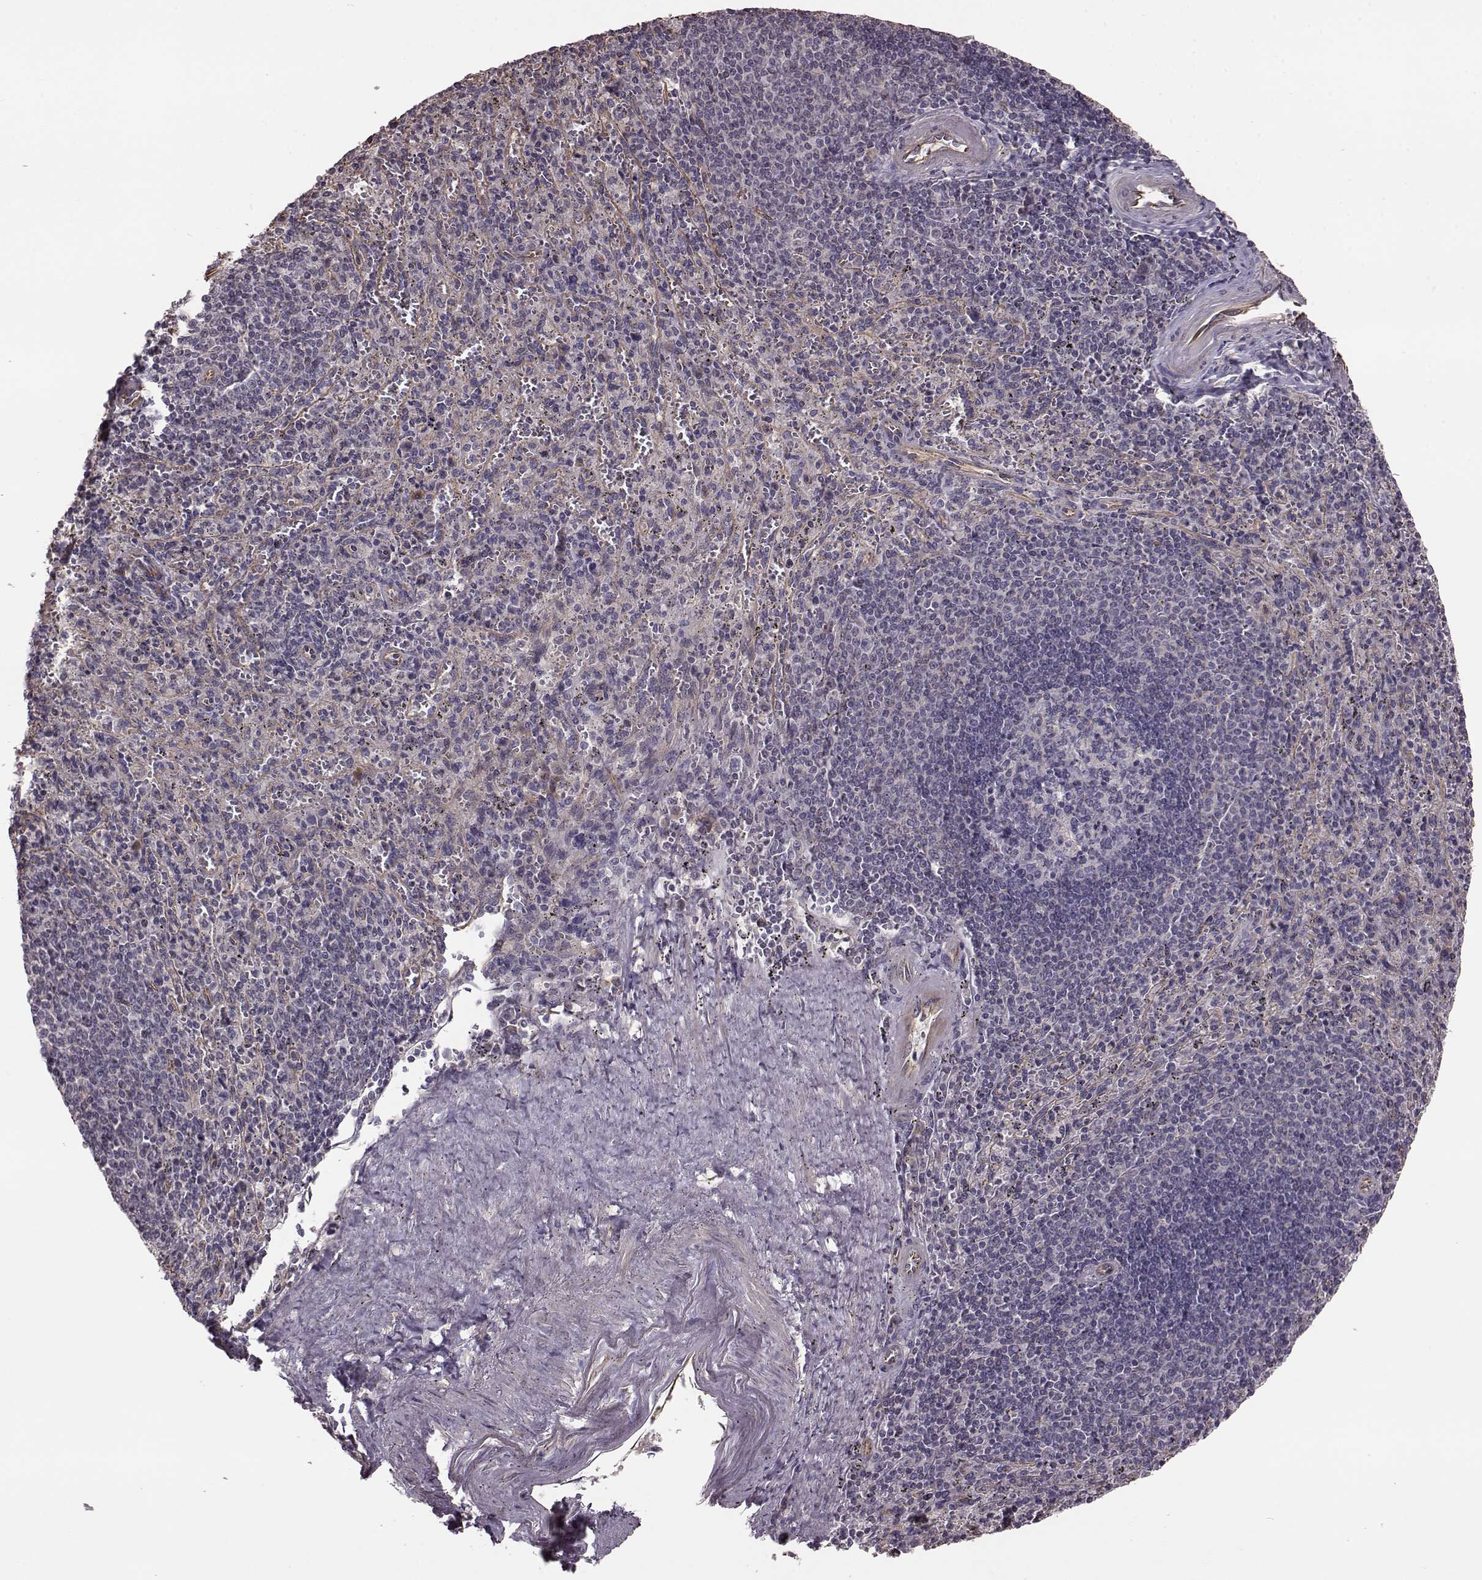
{"staining": {"intensity": "negative", "quantity": "none", "location": "none"}, "tissue": "spleen", "cell_type": "Cells in red pulp", "image_type": "normal", "snomed": [{"axis": "morphology", "description": "Normal tissue, NOS"}, {"axis": "topography", "description": "Spleen"}], "caption": "A histopathology image of spleen stained for a protein demonstrates no brown staining in cells in red pulp.", "gene": "NTF3", "patient": {"sex": "male", "age": 57}}